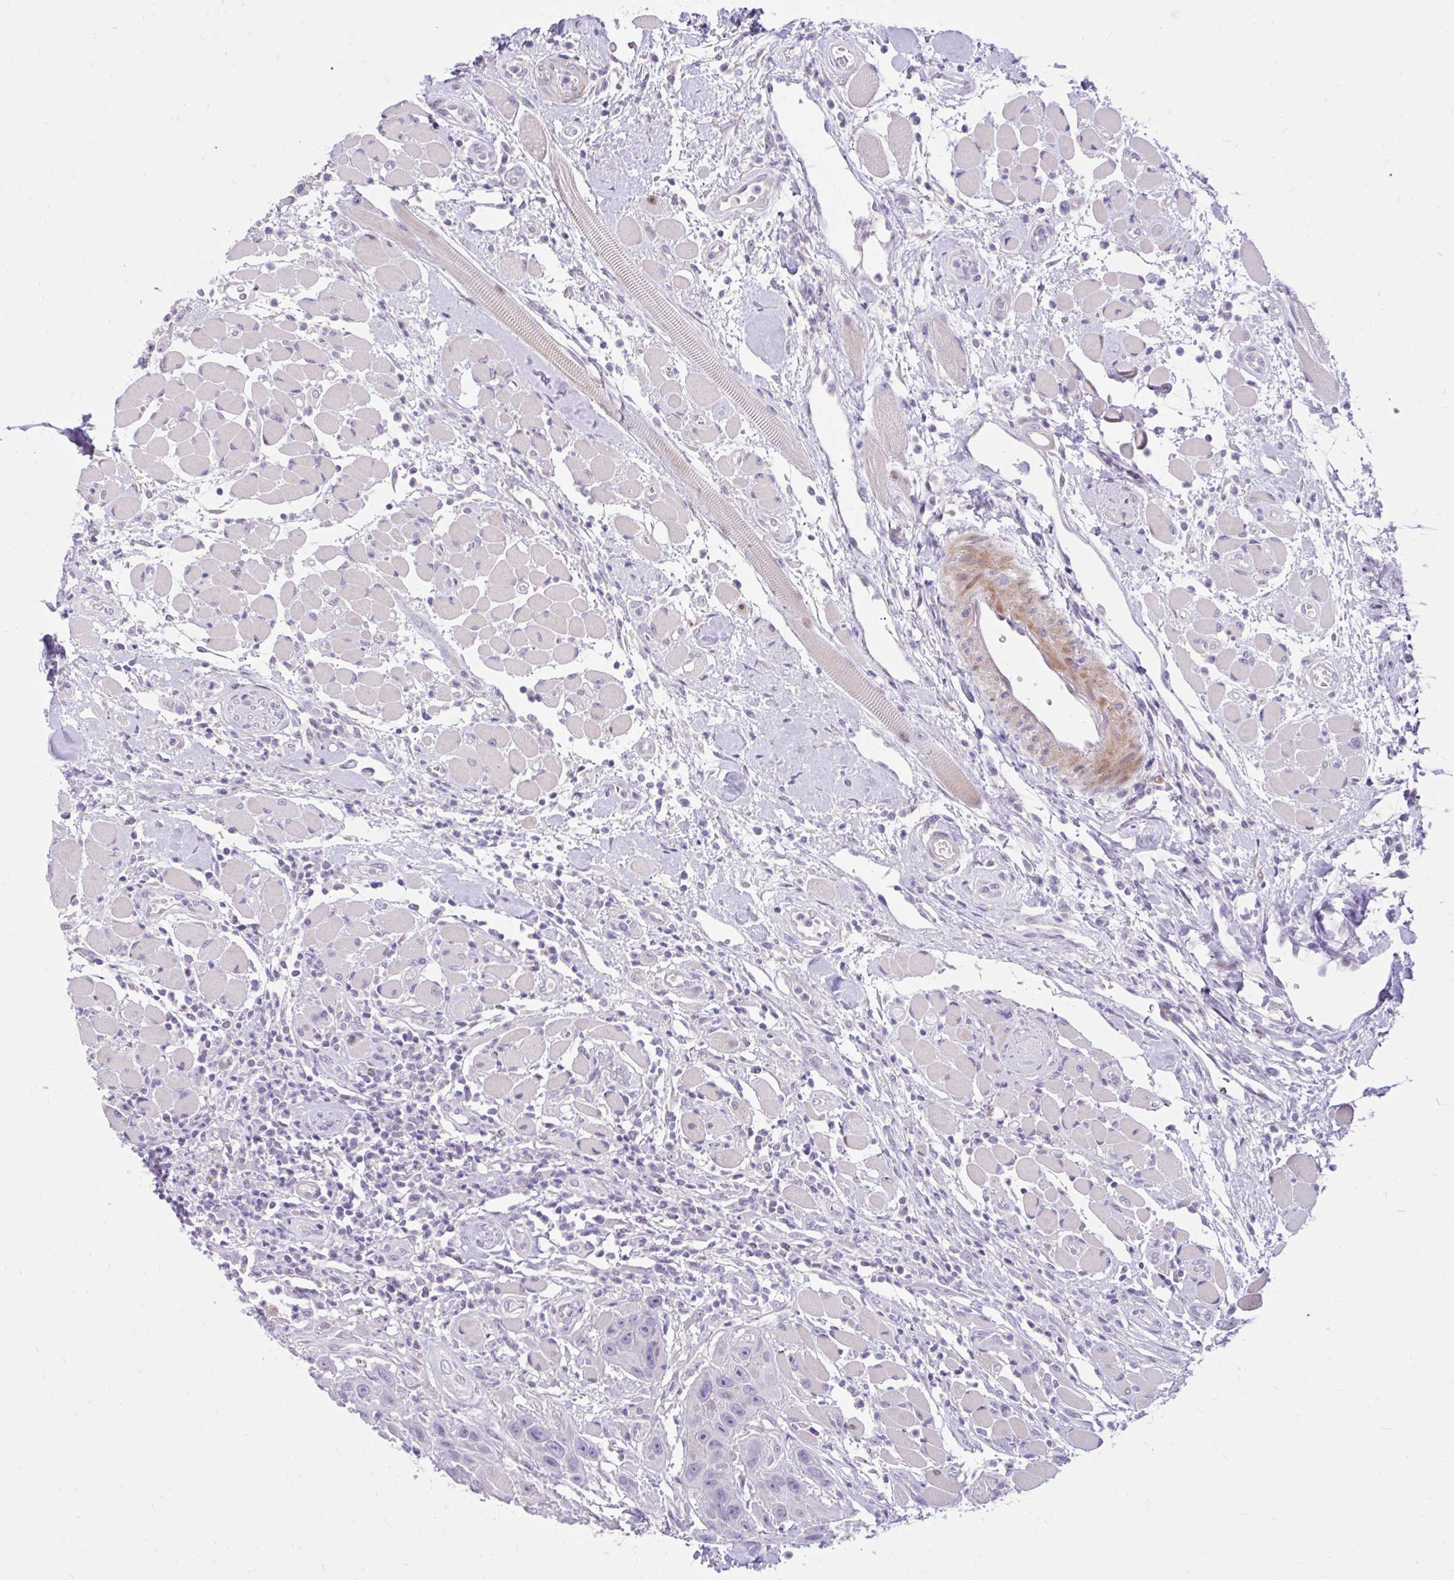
{"staining": {"intensity": "negative", "quantity": "none", "location": "none"}, "tissue": "head and neck cancer", "cell_type": "Tumor cells", "image_type": "cancer", "snomed": [{"axis": "morphology", "description": "Squamous cell carcinoma, NOS"}, {"axis": "topography", "description": "Head-Neck"}], "caption": "Head and neck cancer stained for a protein using IHC shows no positivity tumor cells.", "gene": "NHLH2", "patient": {"sex": "female", "age": 59}}